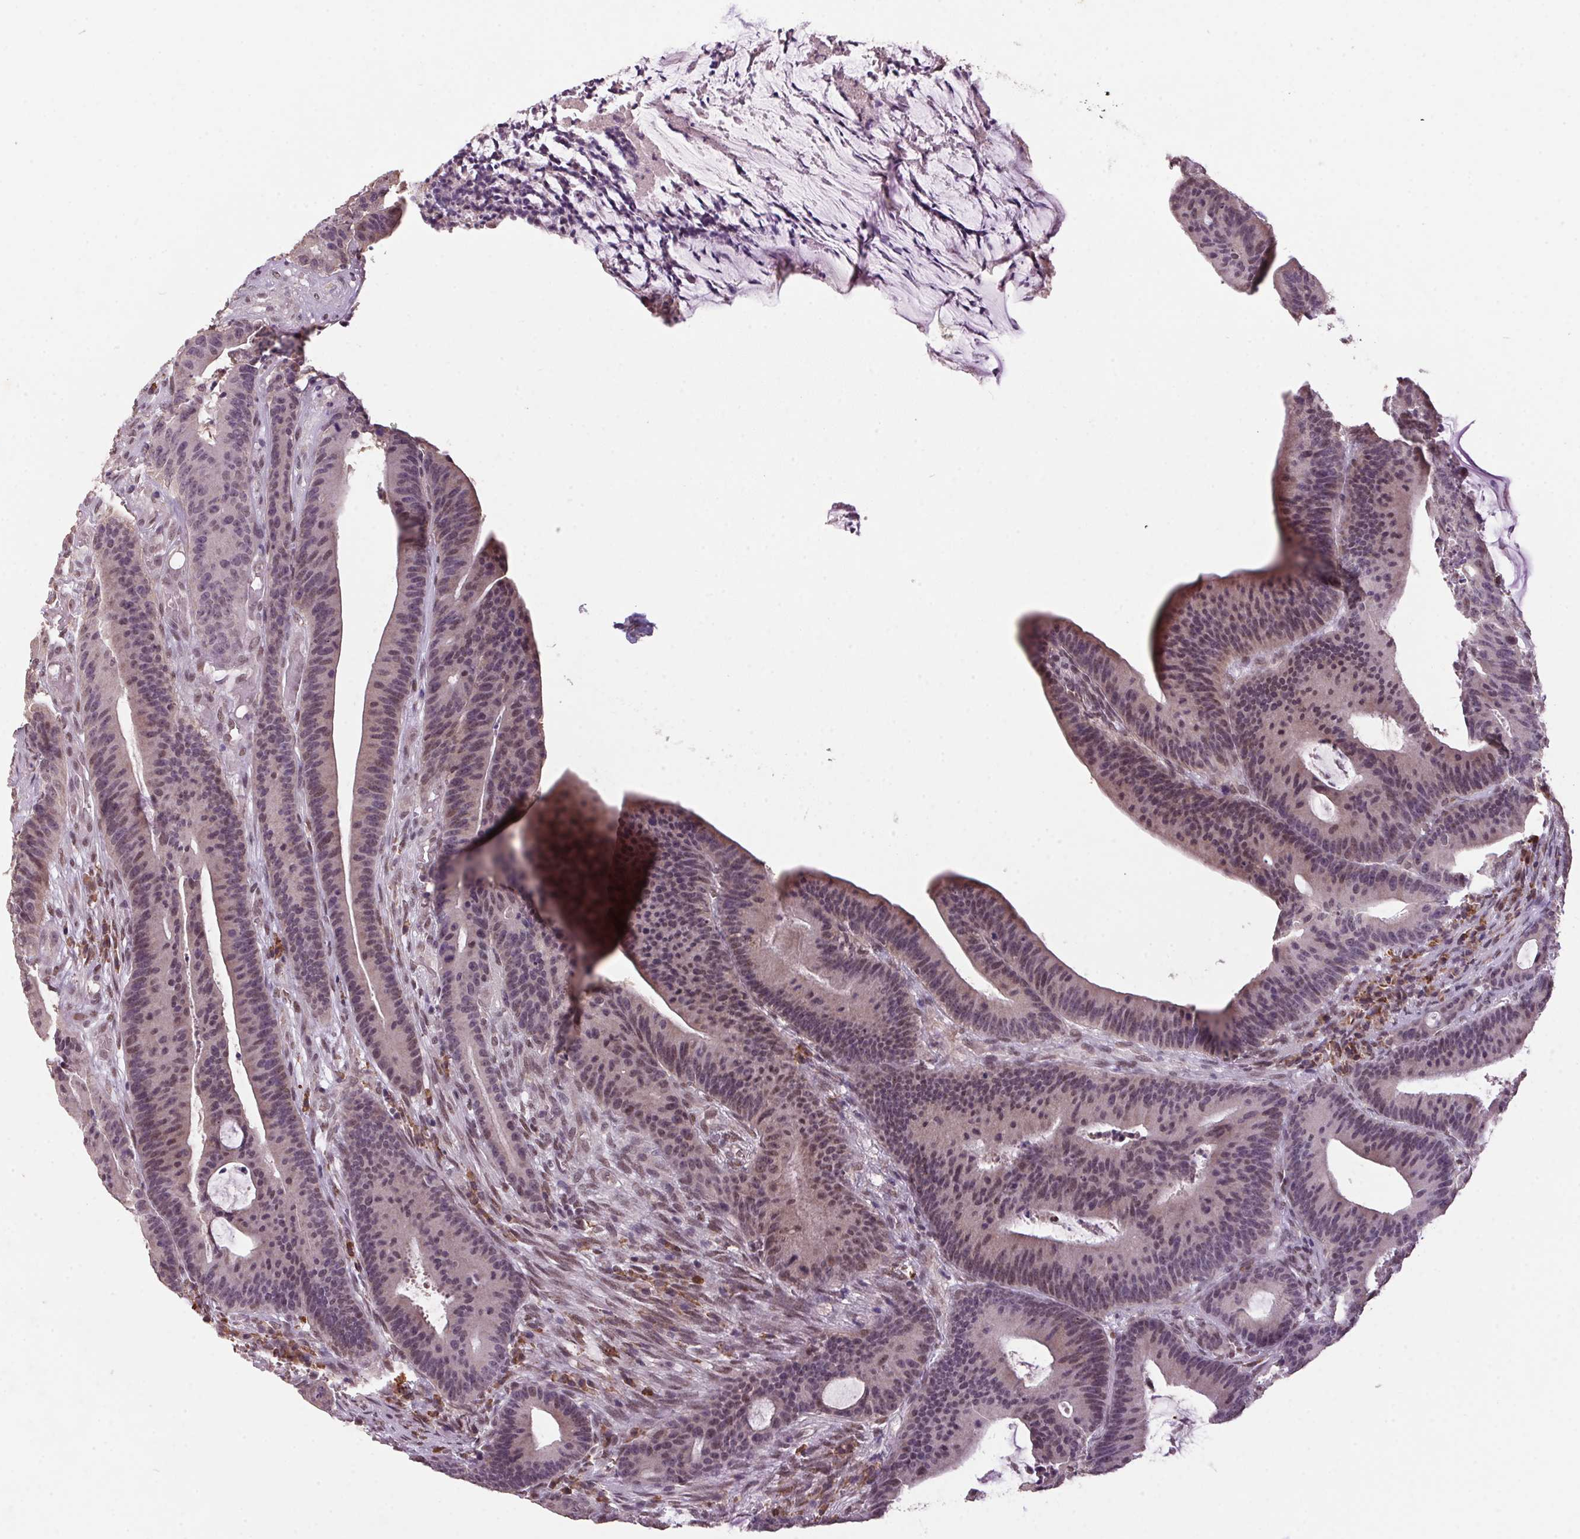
{"staining": {"intensity": "weak", "quantity": "25%-75%", "location": "nuclear"}, "tissue": "colorectal cancer", "cell_type": "Tumor cells", "image_type": "cancer", "snomed": [{"axis": "morphology", "description": "Adenocarcinoma, NOS"}, {"axis": "topography", "description": "Colon"}], "caption": "The micrograph reveals immunohistochemical staining of adenocarcinoma (colorectal). There is weak nuclear staining is appreciated in approximately 25%-75% of tumor cells.", "gene": "ZBTB4", "patient": {"sex": "female", "age": 78}}